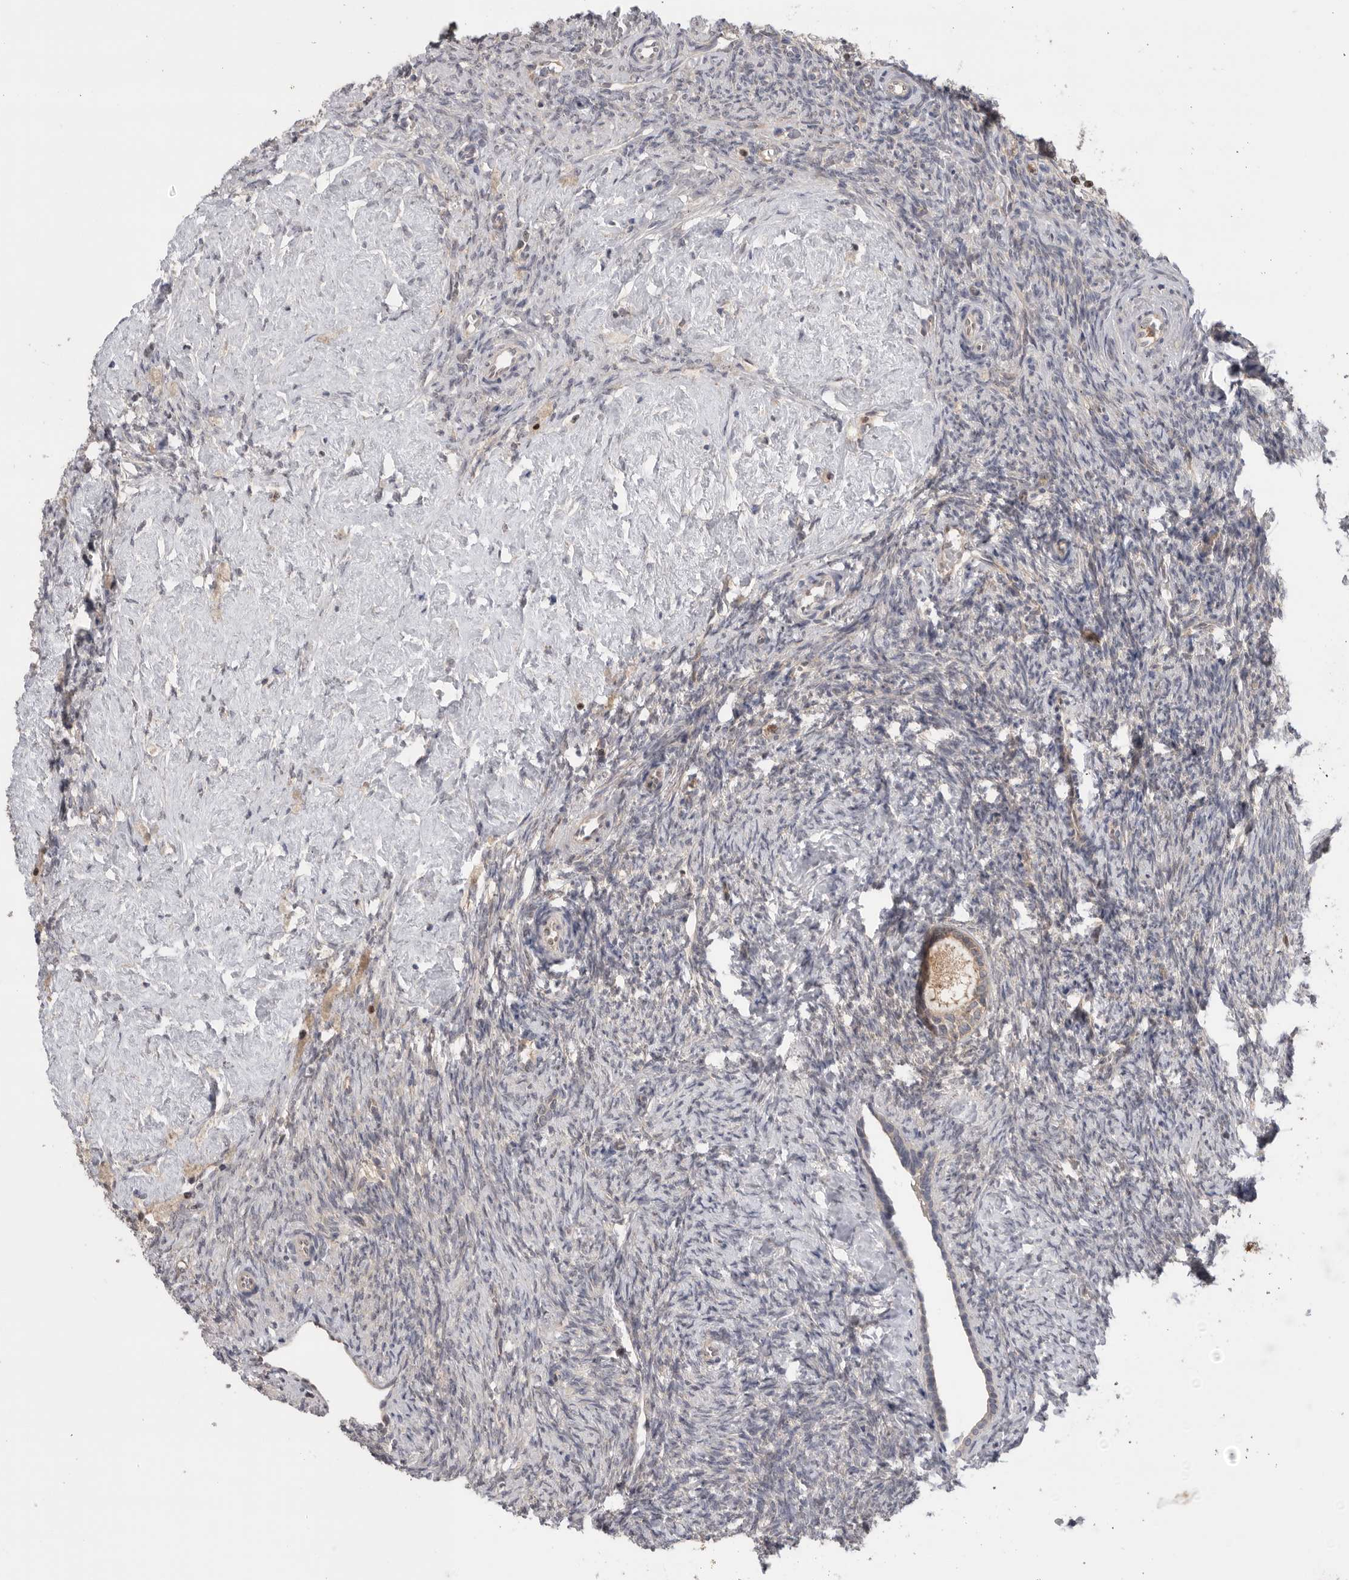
{"staining": {"intensity": "weak", "quantity": ">75%", "location": "cytoplasmic/membranous"}, "tissue": "ovary", "cell_type": "Follicle cells", "image_type": "normal", "snomed": [{"axis": "morphology", "description": "Normal tissue, NOS"}, {"axis": "topography", "description": "Ovary"}], "caption": "An image of ovary stained for a protein shows weak cytoplasmic/membranous brown staining in follicle cells.", "gene": "KLK5", "patient": {"sex": "female", "age": 41}}